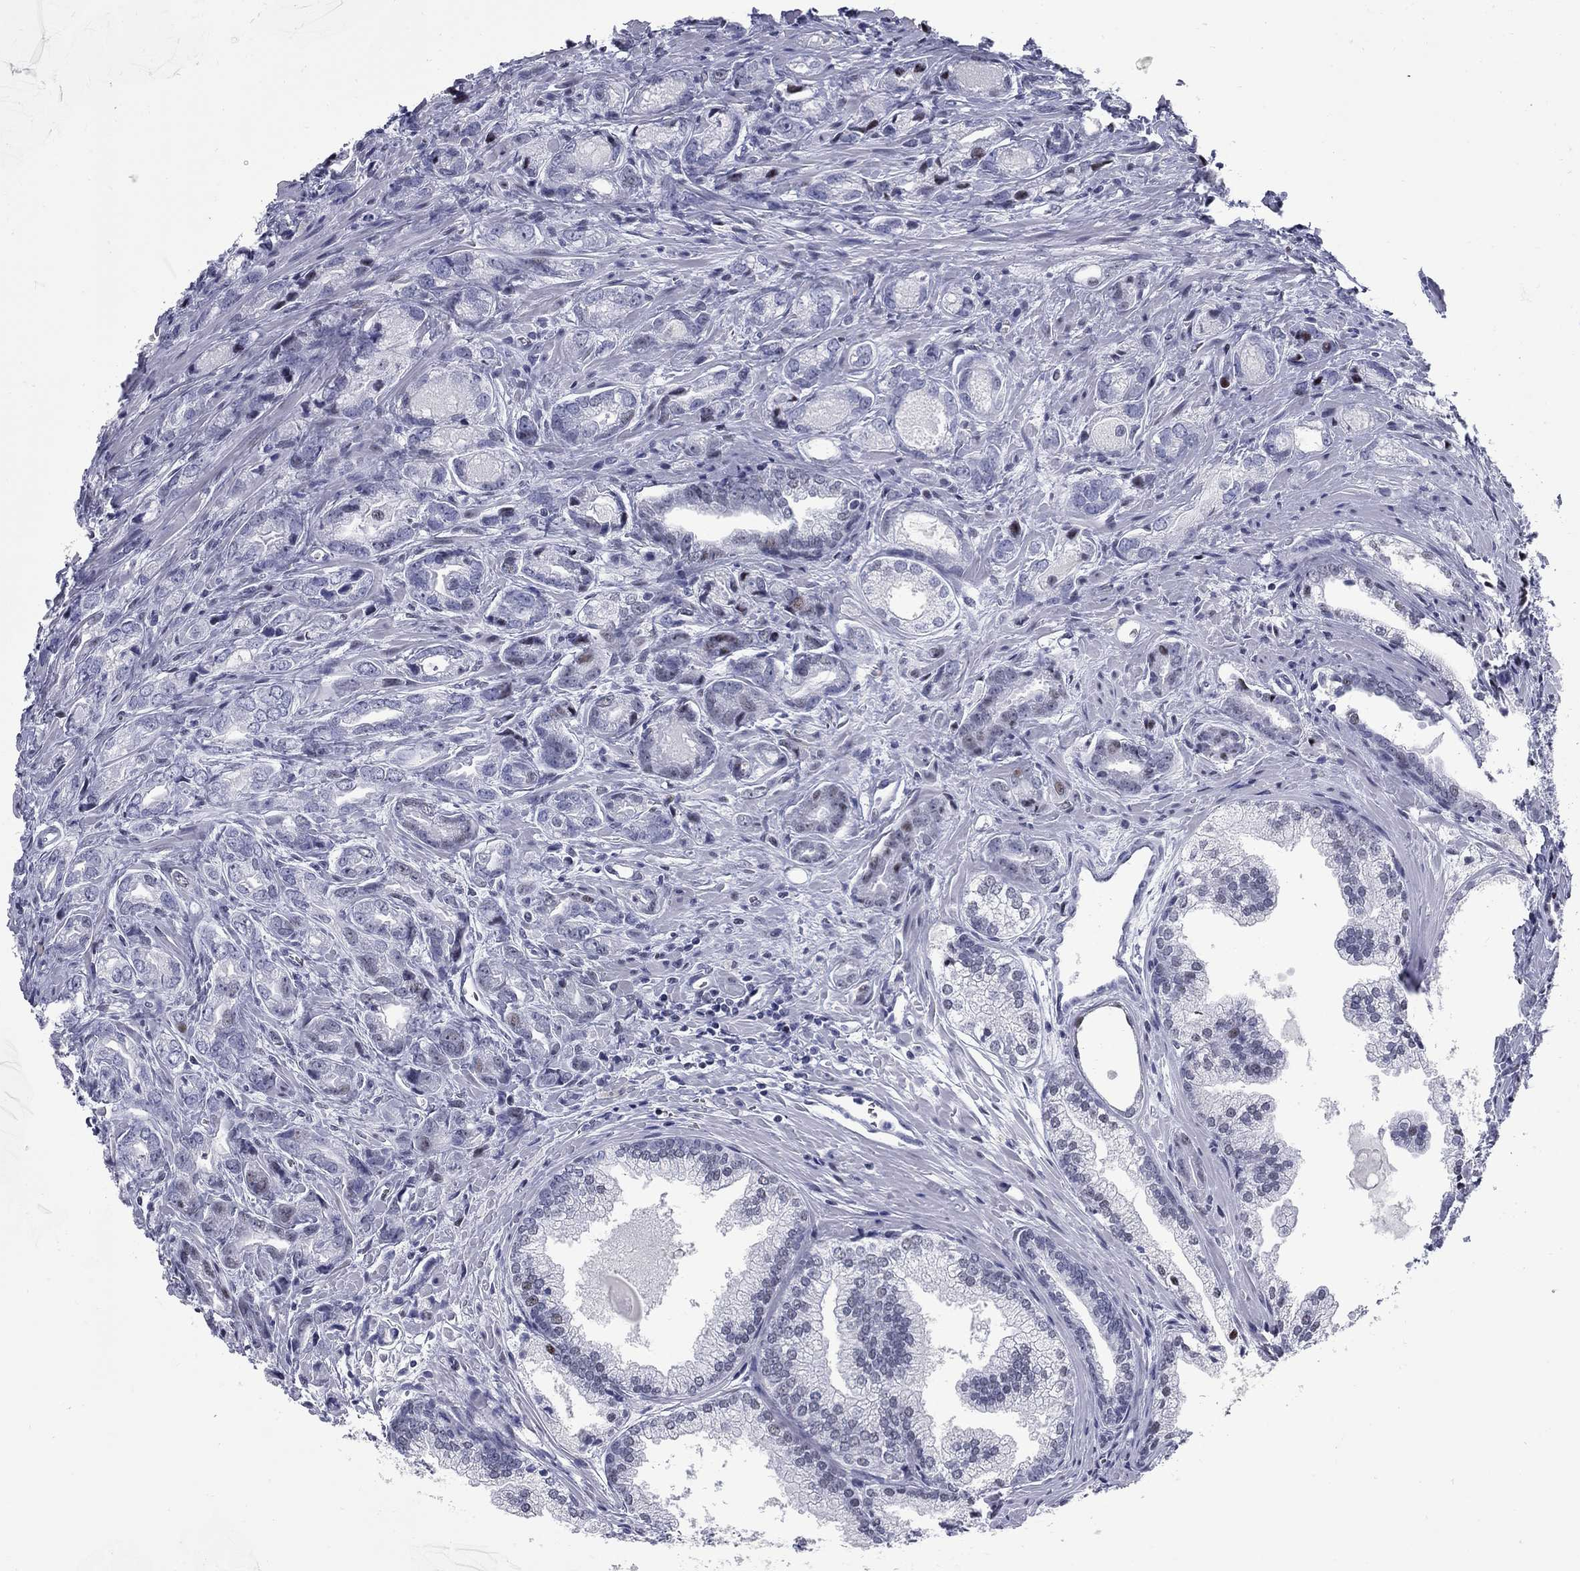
{"staining": {"intensity": "negative", "quantity": "none", "location": "none"}, "tissue": "prostate cancer", "cell_type": "Tumor cells", "image_type": "cancer", "snomed": [{"axis": "morphology", "description": "Adenocarcinoma, NOS"}, {"axis": "morphology", "description": "Adenocarcinoma, High grade"}, {"axis": "topography", "description": "Prostate"}], "caption": "Immunohistochemical staining of prostate adenocarcinoma shows no significant staining in tumor cells. (DAB (3,3'-diaminobenzidine) IHC visualized using brightfield microscopy, high magnification).", "gene": "ASF1B", "patient": {"sex": "male", "age": 70}}